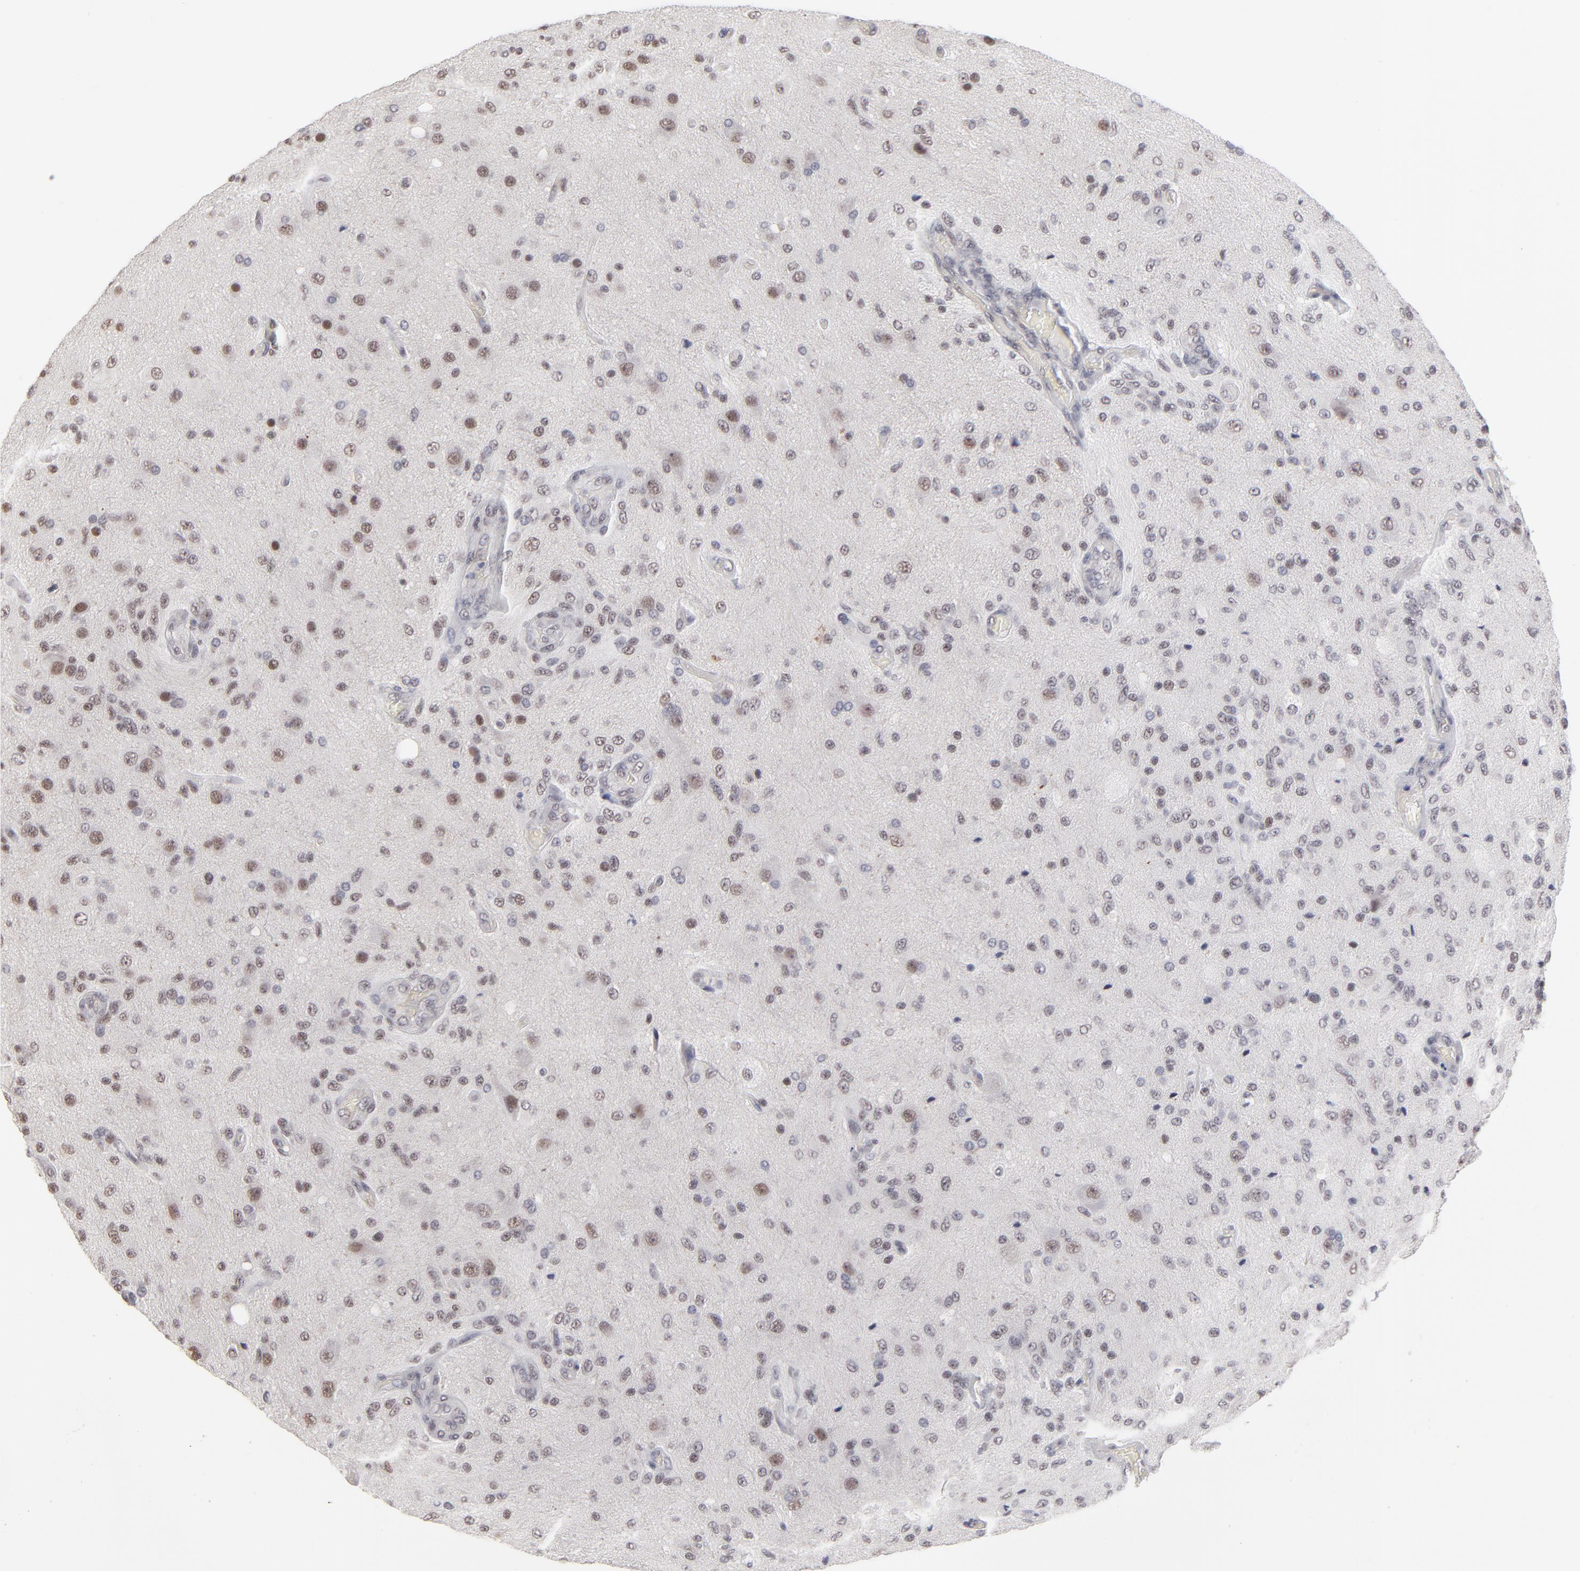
{"staining": {"intensity": "moderate", "quantity": "<25%", "location": "nuclear"}, "tissue": "glioma", "cell_type": "Tumor cells", "image_type": "cancer", "snomed": [{"axis": "morphology", "description": "Normal tissue, NOS"}, {"axis": "morphology", "description": "Glioma, malignant, High grade"}, {"axis": "topography", "description": "Cerebral cortex"}], "caption": "Malignant glioma (high-grade) was stained to show a protein in brown. There is low levels of moderate nuclear expression in approximately <25% of tumor cells. (IHC, brightfield microscopy, high magnification).", "gene": "ZNF3", "patient": {"sex": "male", "age": 77}}